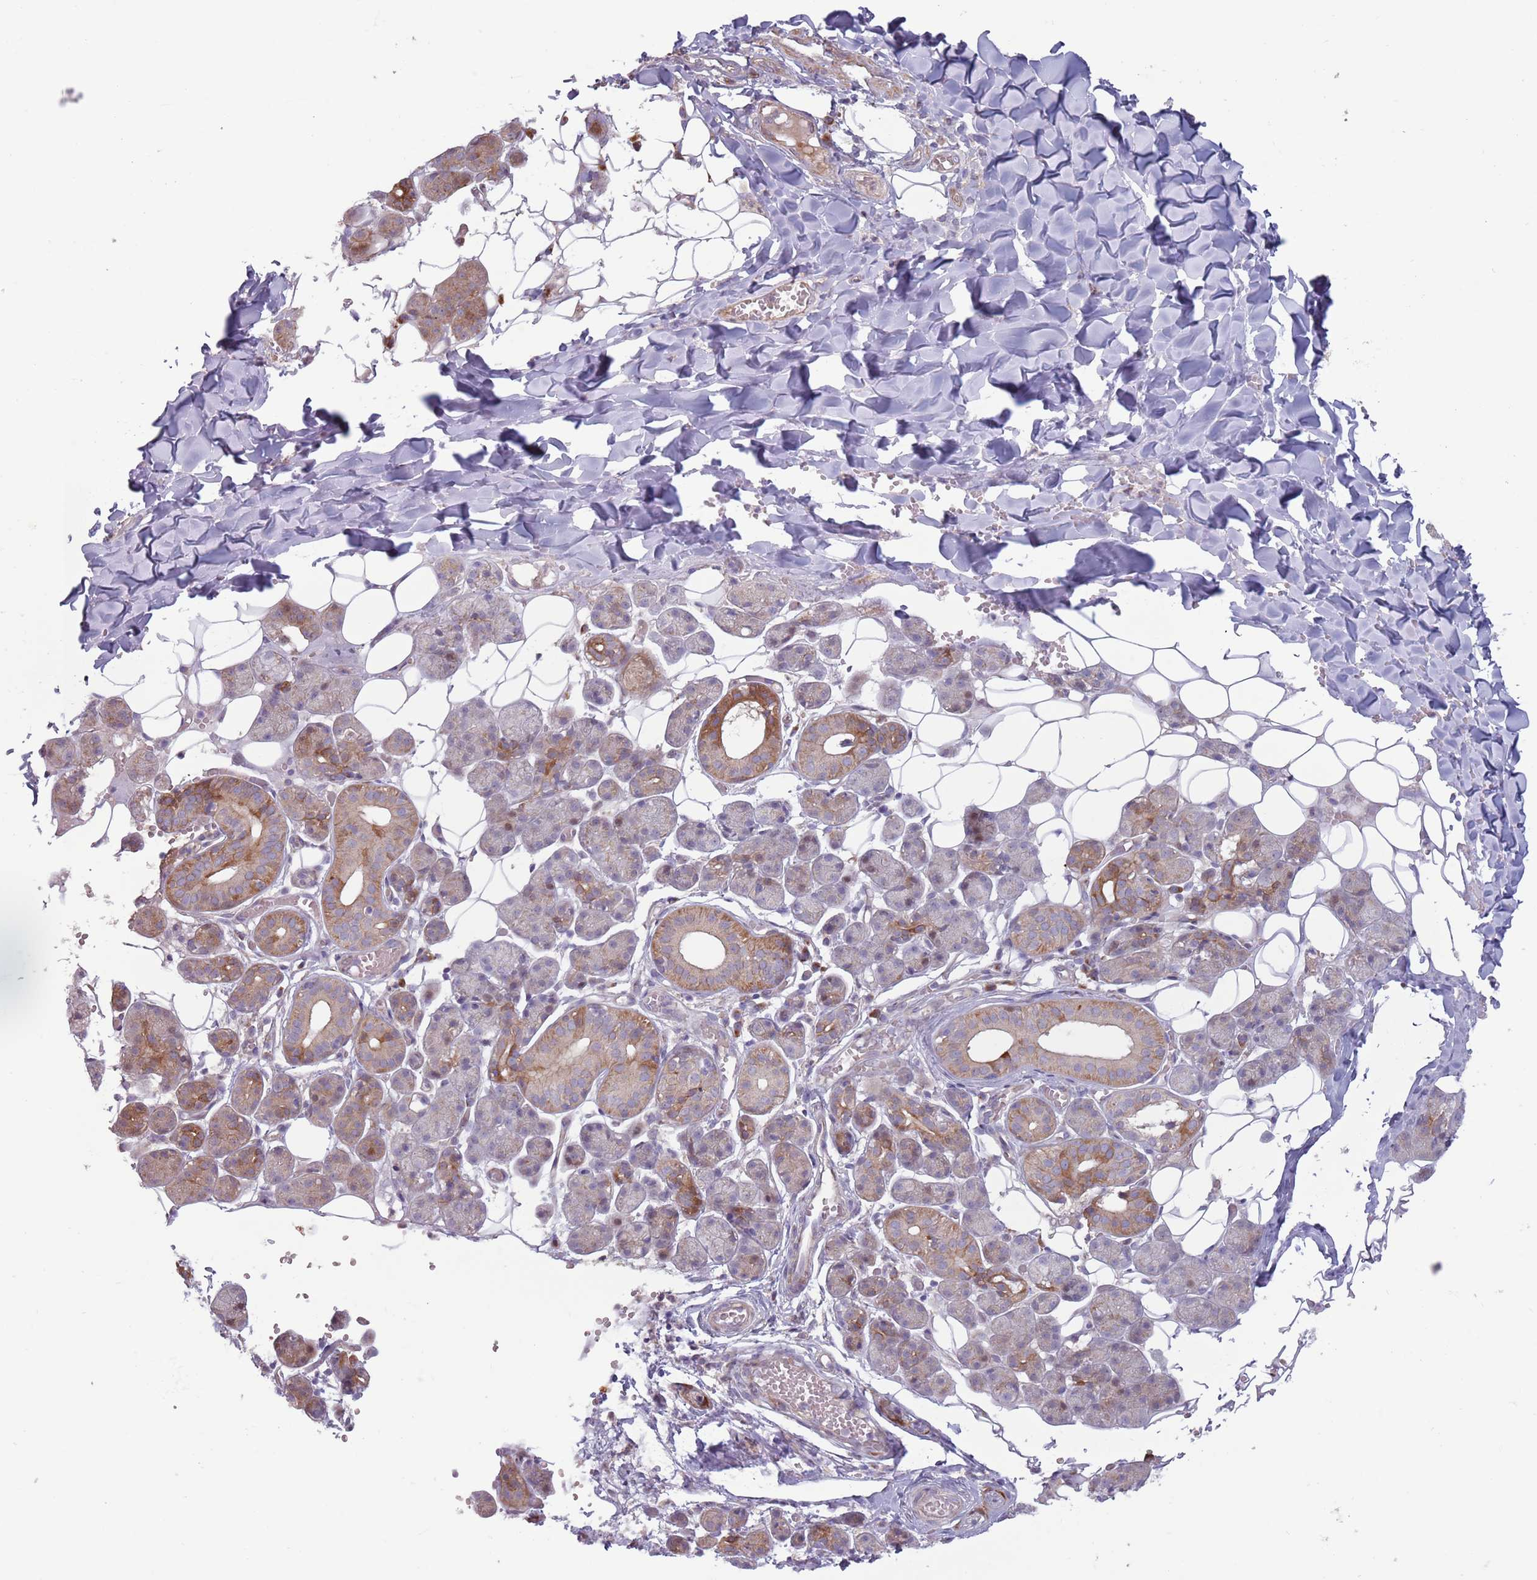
{"staining": {"intensity": "strong", "quantity": "<25%", "location": "cytoplasmic/membranous"}, "tissue": "salivary gland", "cell_type": "Glandular cells", "image_type": "normal", "snomed": [{"axis": "morphology", "description": "Normal tissue, NOS"}, {"axis": "topography", "description": "Salivary gland"}], "caption": "Immunohistochemical staining of unremarkable human salivary gland shows strong cytoplasmic/membranous protein staining in about <25% of glandular cells. The staining is performed using DAB (3,3'-diaminobenzidine) brown chromogen to label protein expression. The nuclei are counter-stained blue using hematoxylin.", "gene": "CCDC150", "patient": {"sex": "female", "age": 33}}